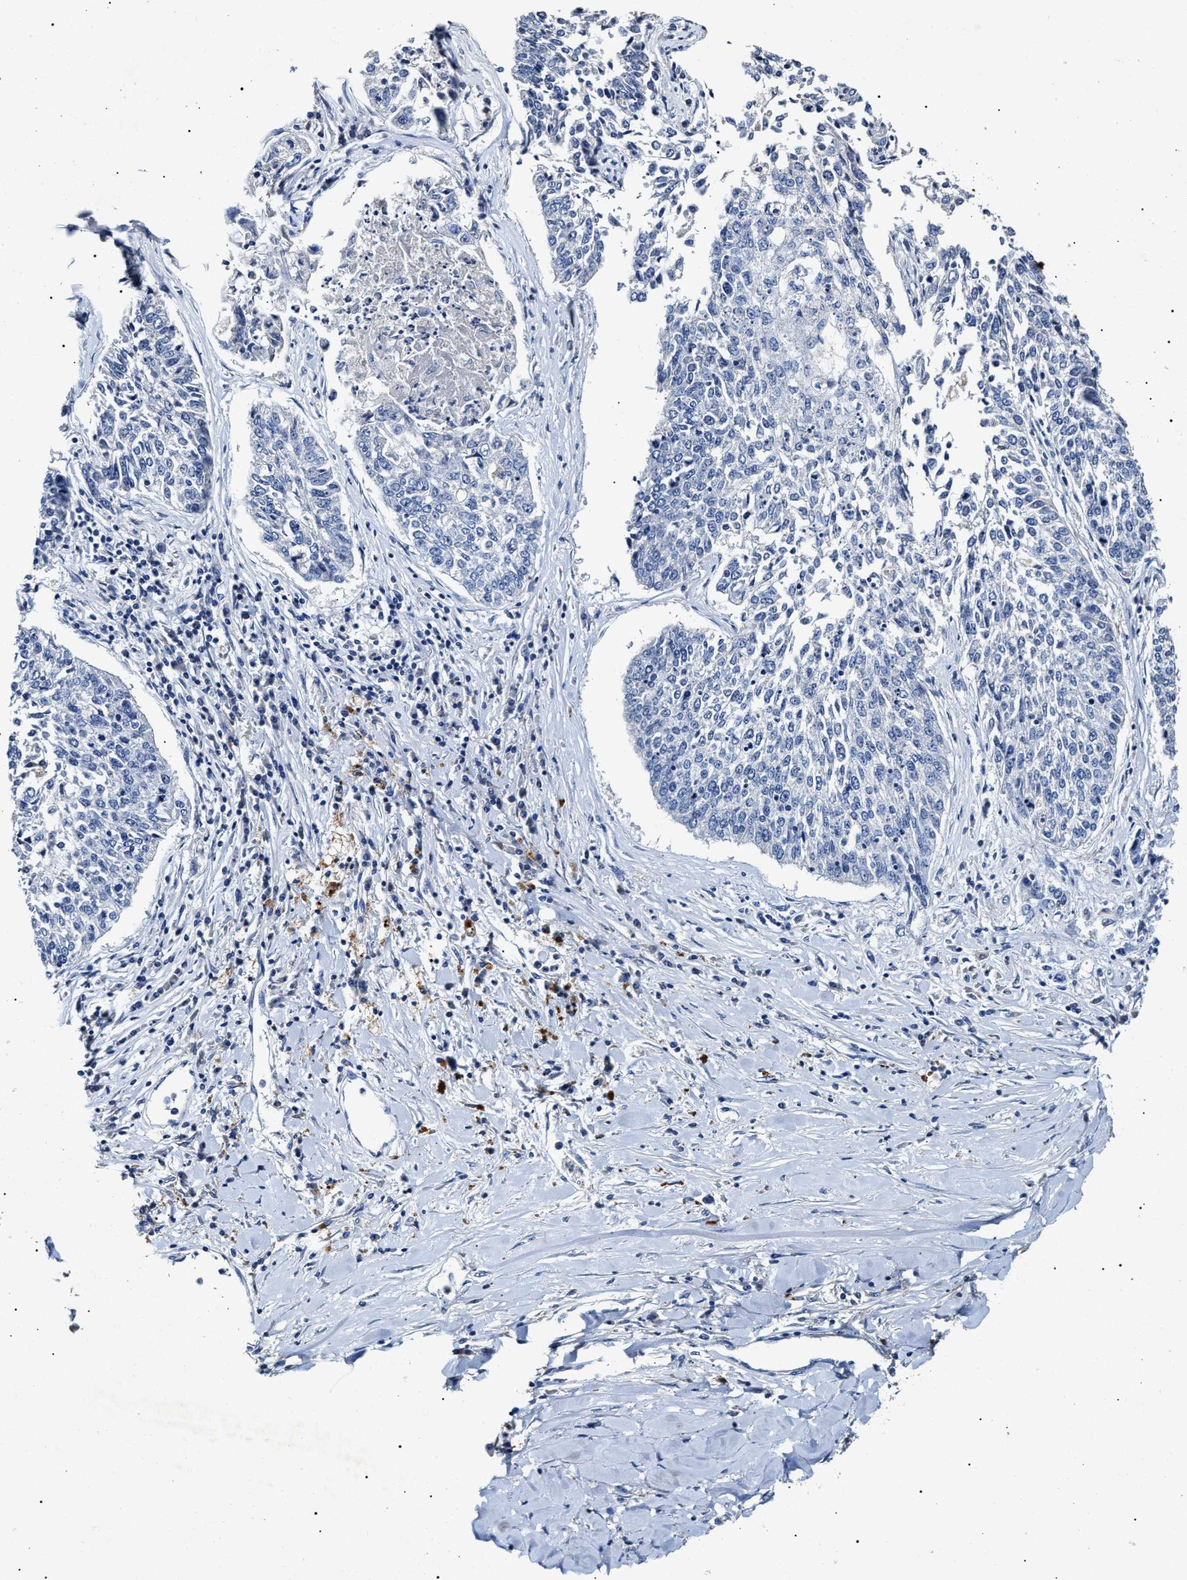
{"staining": {"intensity": "negative", "quantity": "none", "location": "none"}, "tissue": "lung cancer", "cell_type": "Tumor cells", "image_type": "cancer", "snomed": [{"axis": "morphology", "description": "Normal tissue, NOS"}, {"axis": "morphology", "description": "Squamous cell carcinoma, NOS"}, {"axis": "topography", "description": "Cartilage tissue"}, {"axis": "topography", "description": "Bronchus"}, {"axis": "topography", "description": "Lung"}], "caption": "Image shows no significant protein staining in tumor cells of squamous cell carcinoma (lung).", "gene": "LRRC8E", "patient": {"sex": "female", "age": 49}}